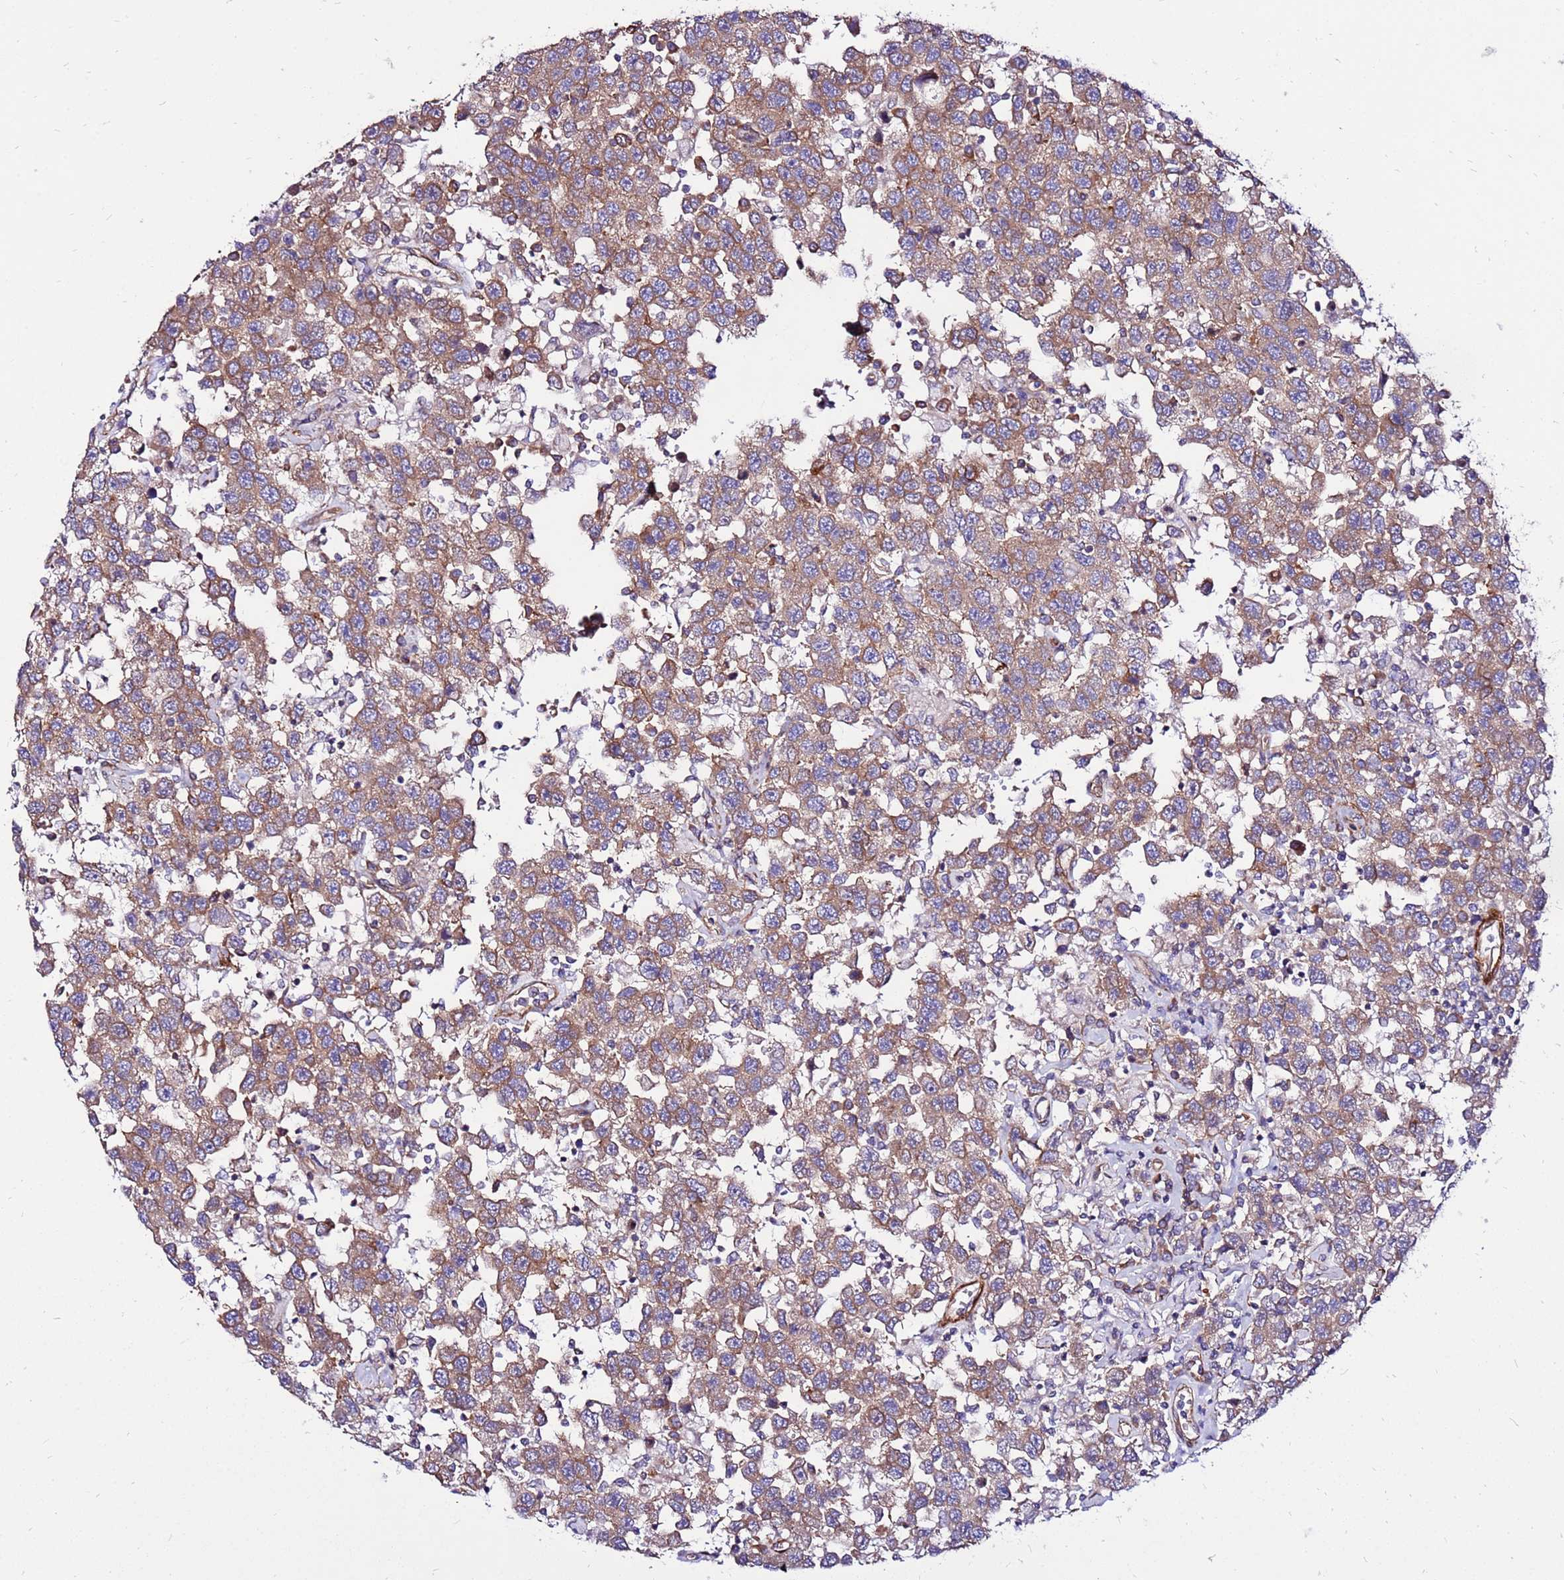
{"staining": {"intensity": "moderate", "quantity": ">75%", "location": "cytoplasmic/membranous"}, "tissue": "testis cancer", "cell_type": "Tumor cells", "image_type": "cancer", "snomed": [{"axis": "morphology", "description": "Seminoma, NOS"}, {"axis": "topography", "description": "Testis"}], "caption": "Immunohistochemical staining of seminoma (testis) reveals moderate cytoplasmic/membranous protein expression in approximately >75% of tumor cells.", "gene": "EI24", "patient": {"sex": "male", "age": 41}}